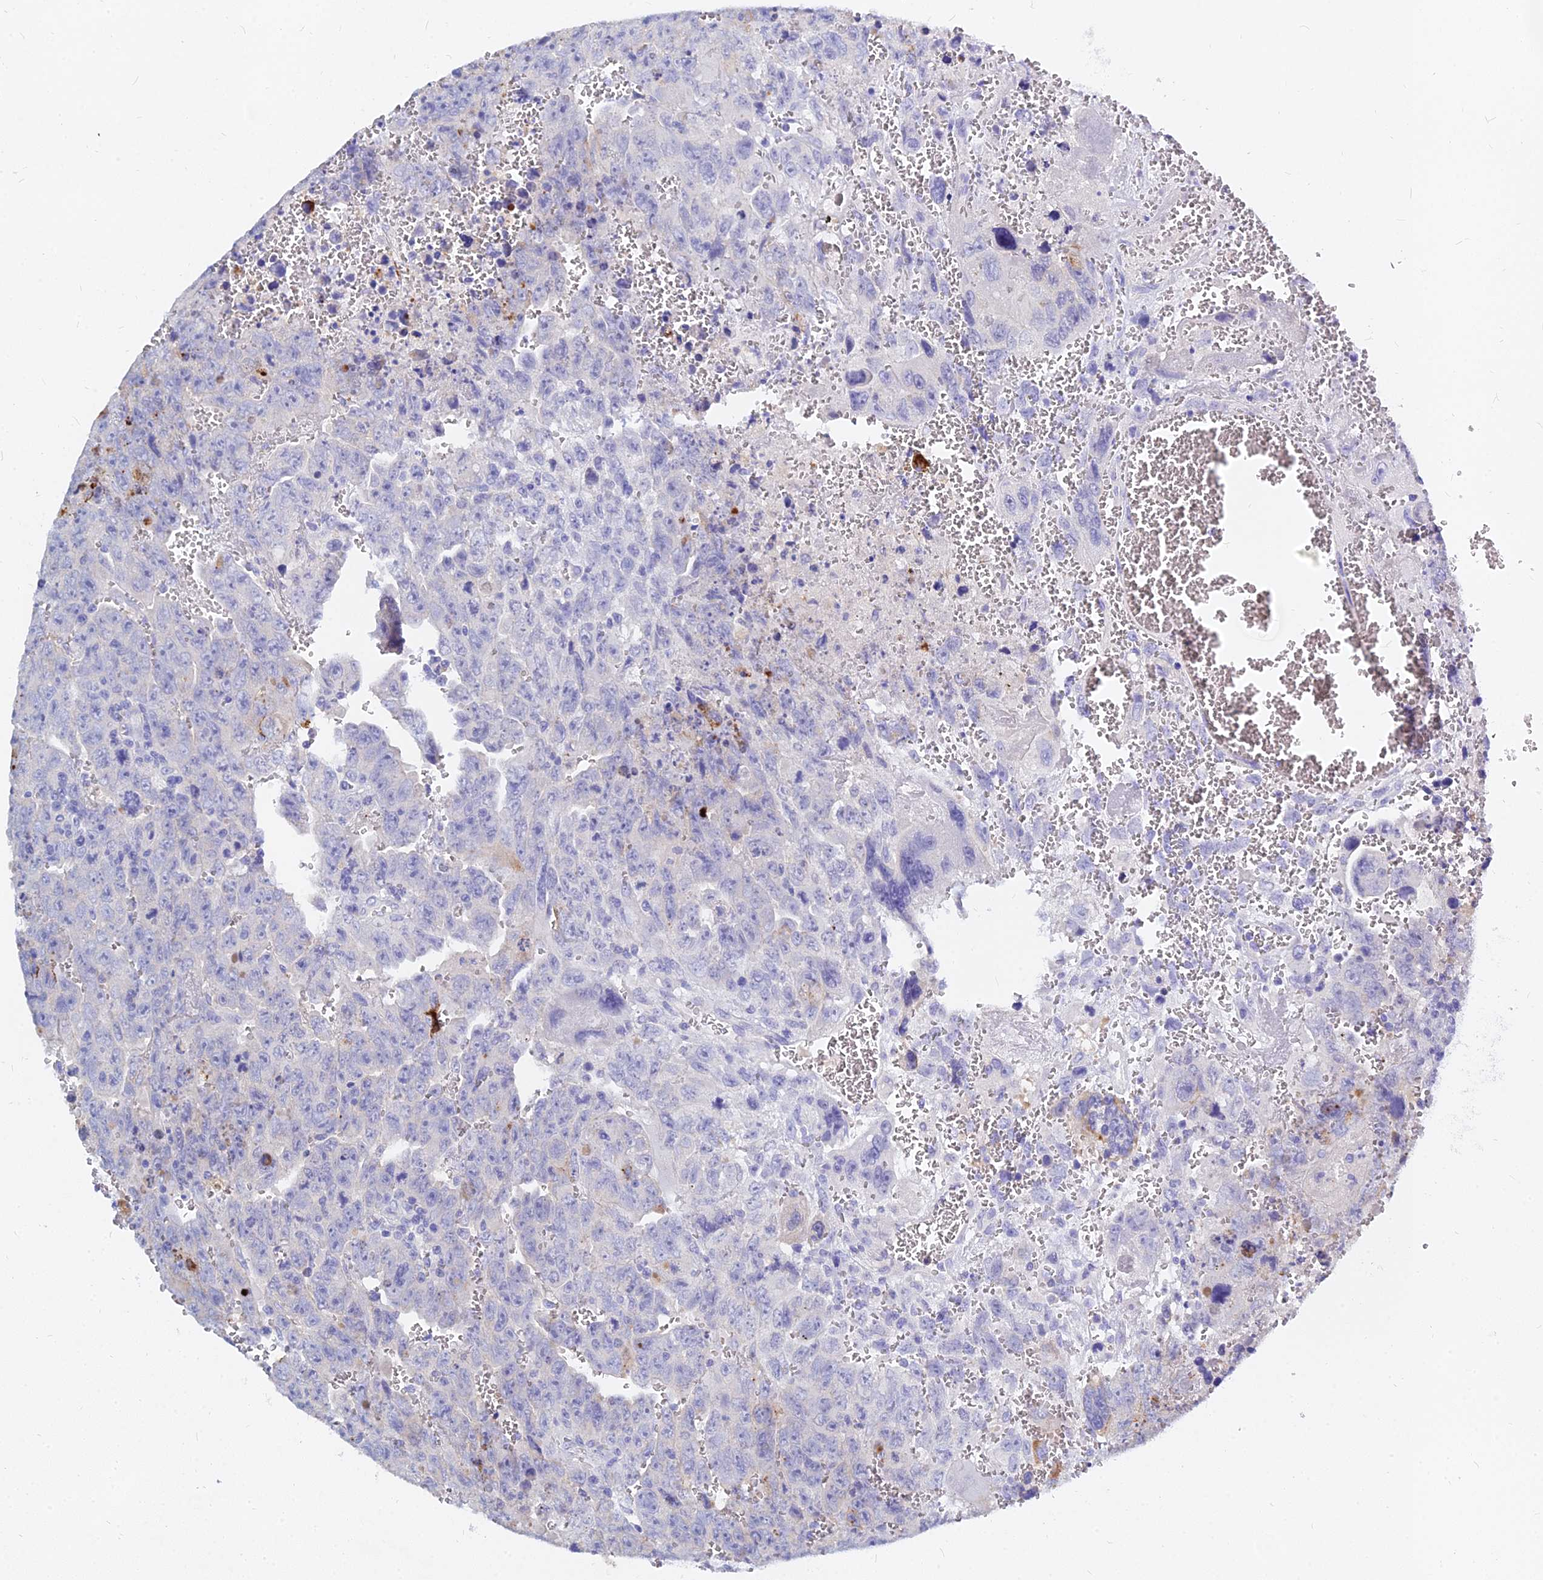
{"staining": {"intensity": "negative", "quantity": "none", "location": "none"}, "tissue": "testis cancer", "cell_type": "Tumor cells", "image_type": "cancer", "snomed": [{"axis": "morphology", "description": "Carcinoma, Embryonal, NOS"}, {"axis": "topography", "description": "Testis"}], "caption": "This histopathology image is of testis cancer stained with IHC to label a protein in brown with the nuclei are counter-stained blue. There is no expression in tumor cells.", "gene": "ZNF552", "patient": {"sex": "male", "age": 28}}